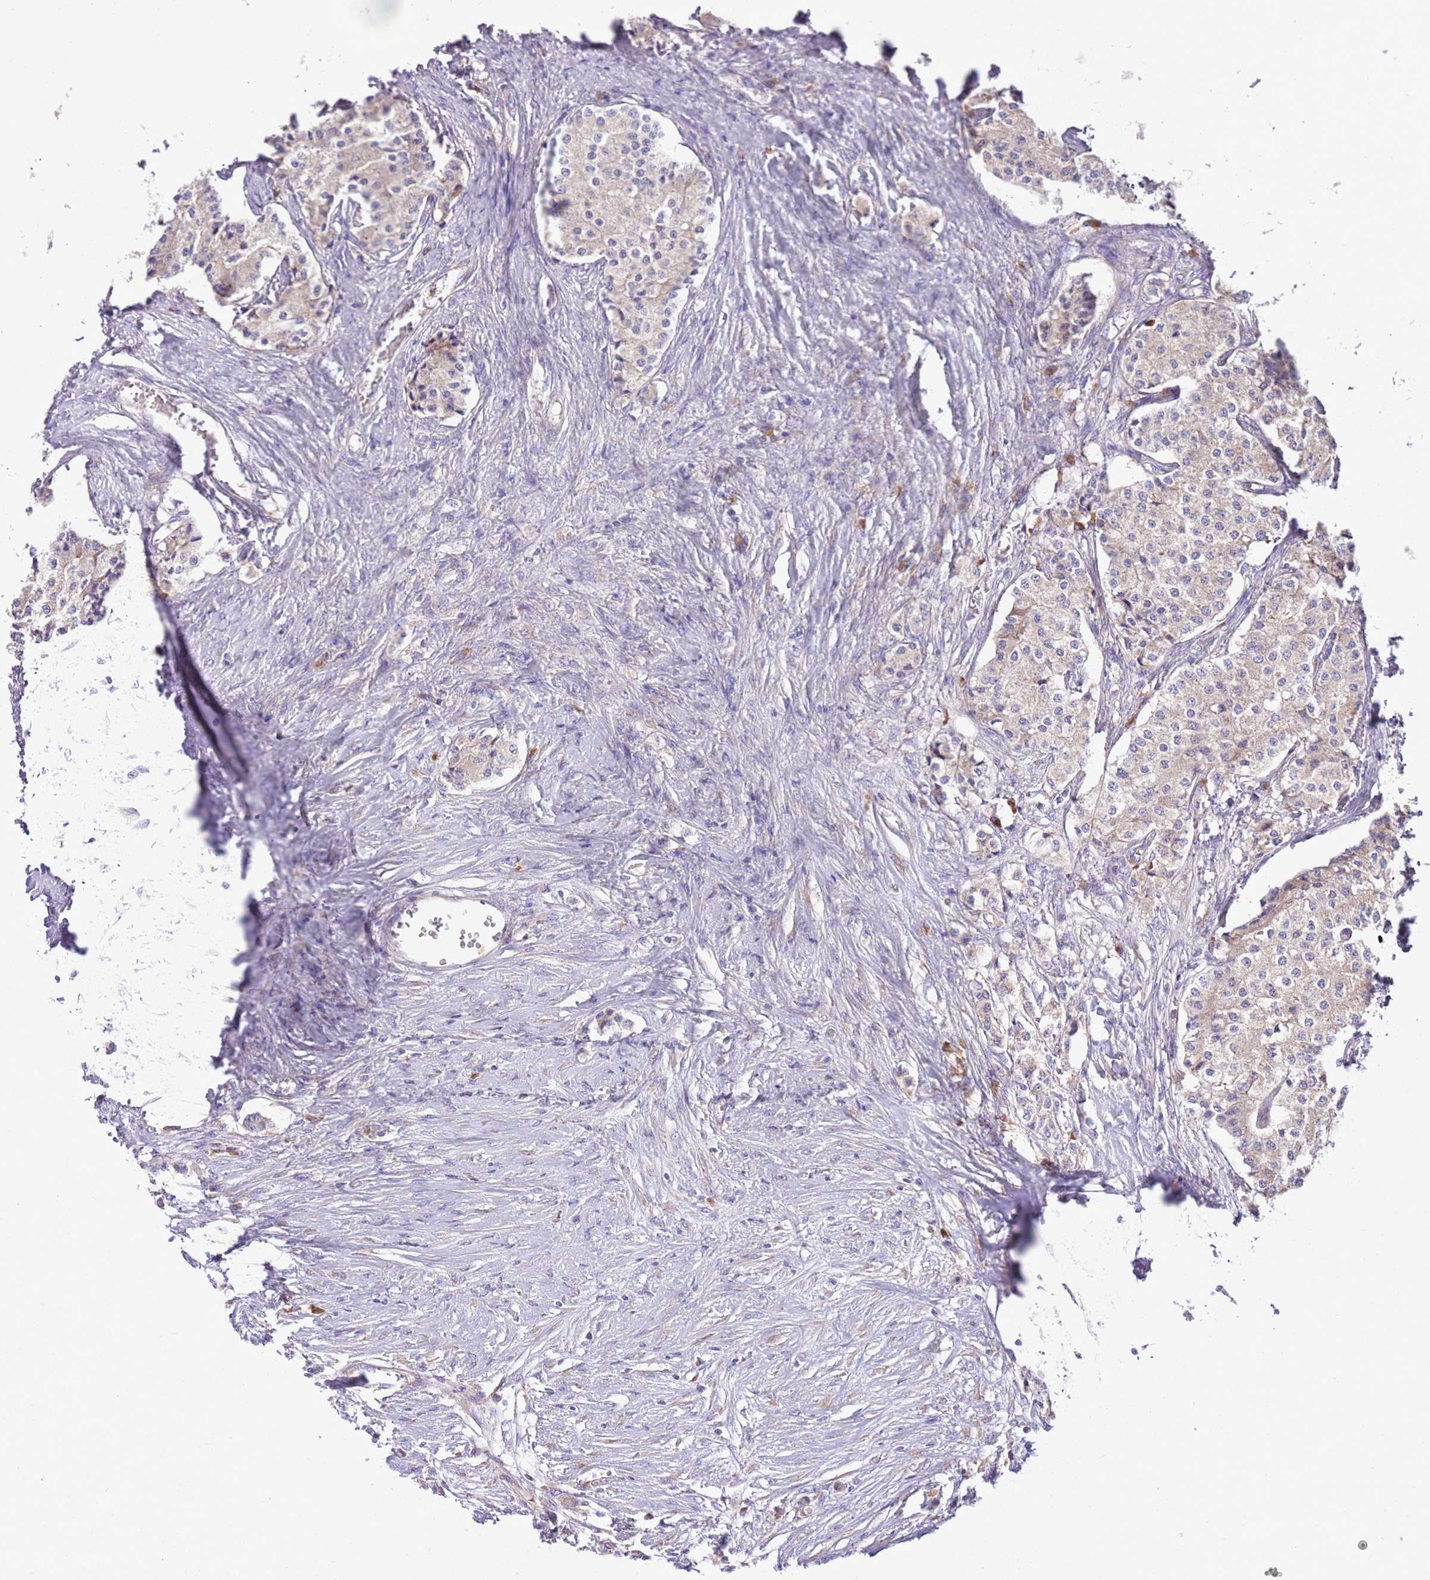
{"staining": {"intensity": "weak", "quantity": ">75%", "location": "cytoplasmic/membranous"}, "tissue": "carcinoid", "cell_type": "Tumor cells", "image_type": "cancer", "snomed": [{"axis": "morphology", "description": "Carcinoid, malignant, NOS"}, {"axis": "topography", "description": "Colon"}], "caption": "Weak cytoplasmic/membranous positivity for a protein is present in about >75% of tumor cells of carcinoid (malignant) using immunohistochemistry (IHC).", "gene": "RPS10", "patient": {"sex": "female", "age": 52}}